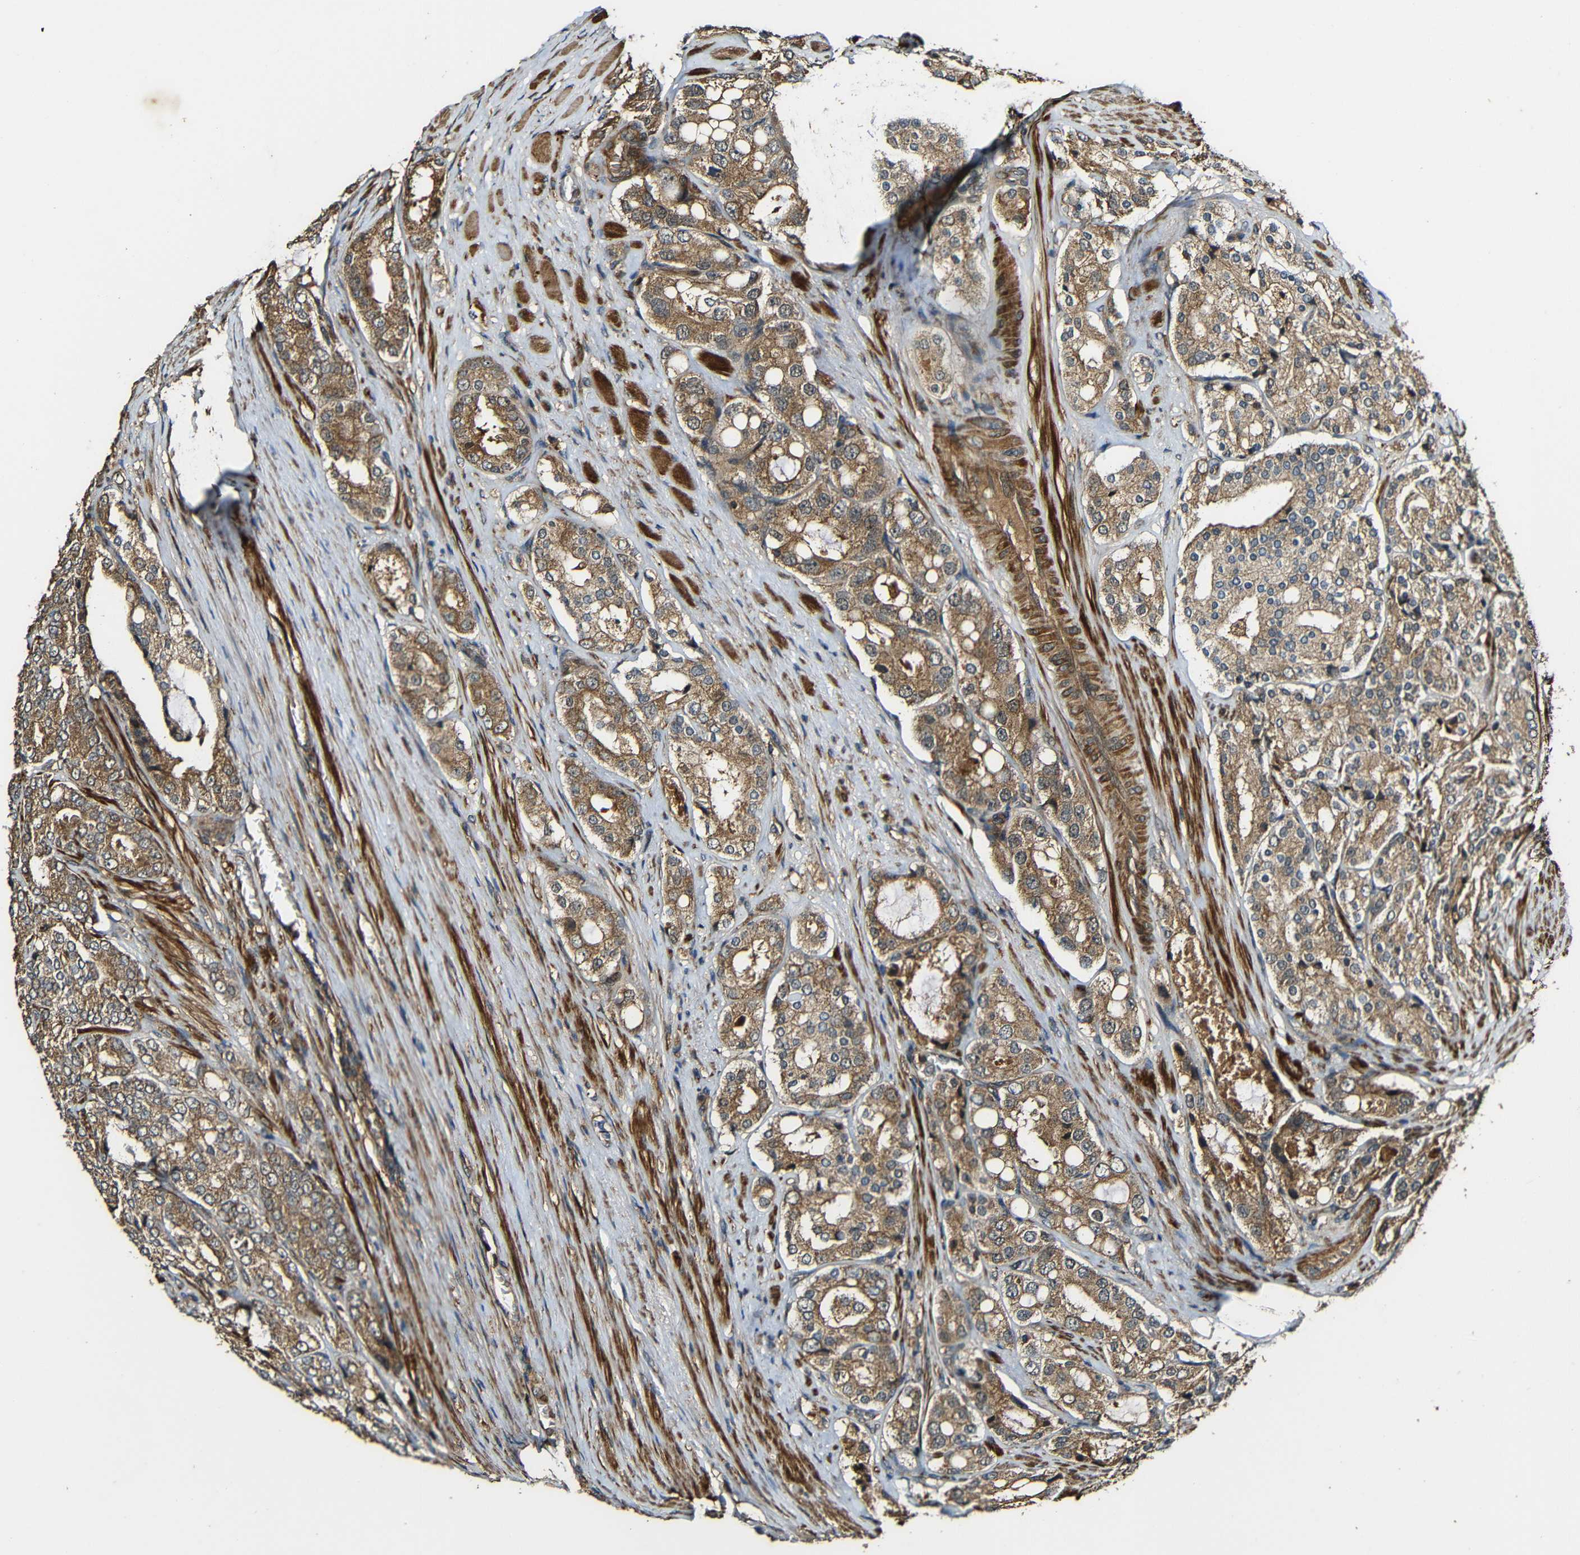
{"staining": {"intensity": "moderate", "quantity": ">75%", "location": "cytoplasmic/membranous"}, "tissue": "prostate cancer", "cell_type": "Tumor cells", "image_type": "cancer", "snomed": [{"axis": "morphology", "description": "Adenocarcinoma, High grade"}, {"axis": "topography", "description": "Prostate"}], "caption": "Prostate cancer tissue demonstrates moderate cytoplasmic/membranous positivity in about >75% of tumor cells The protein of interest is stained brown, and the nuclei are stained in blue (DAB (3,3'-diaminobenzidine) IHC with brightfield microscopy, high magnification).", "gene": "CASP8", "patient": {"sex": "male", "age": 65}}